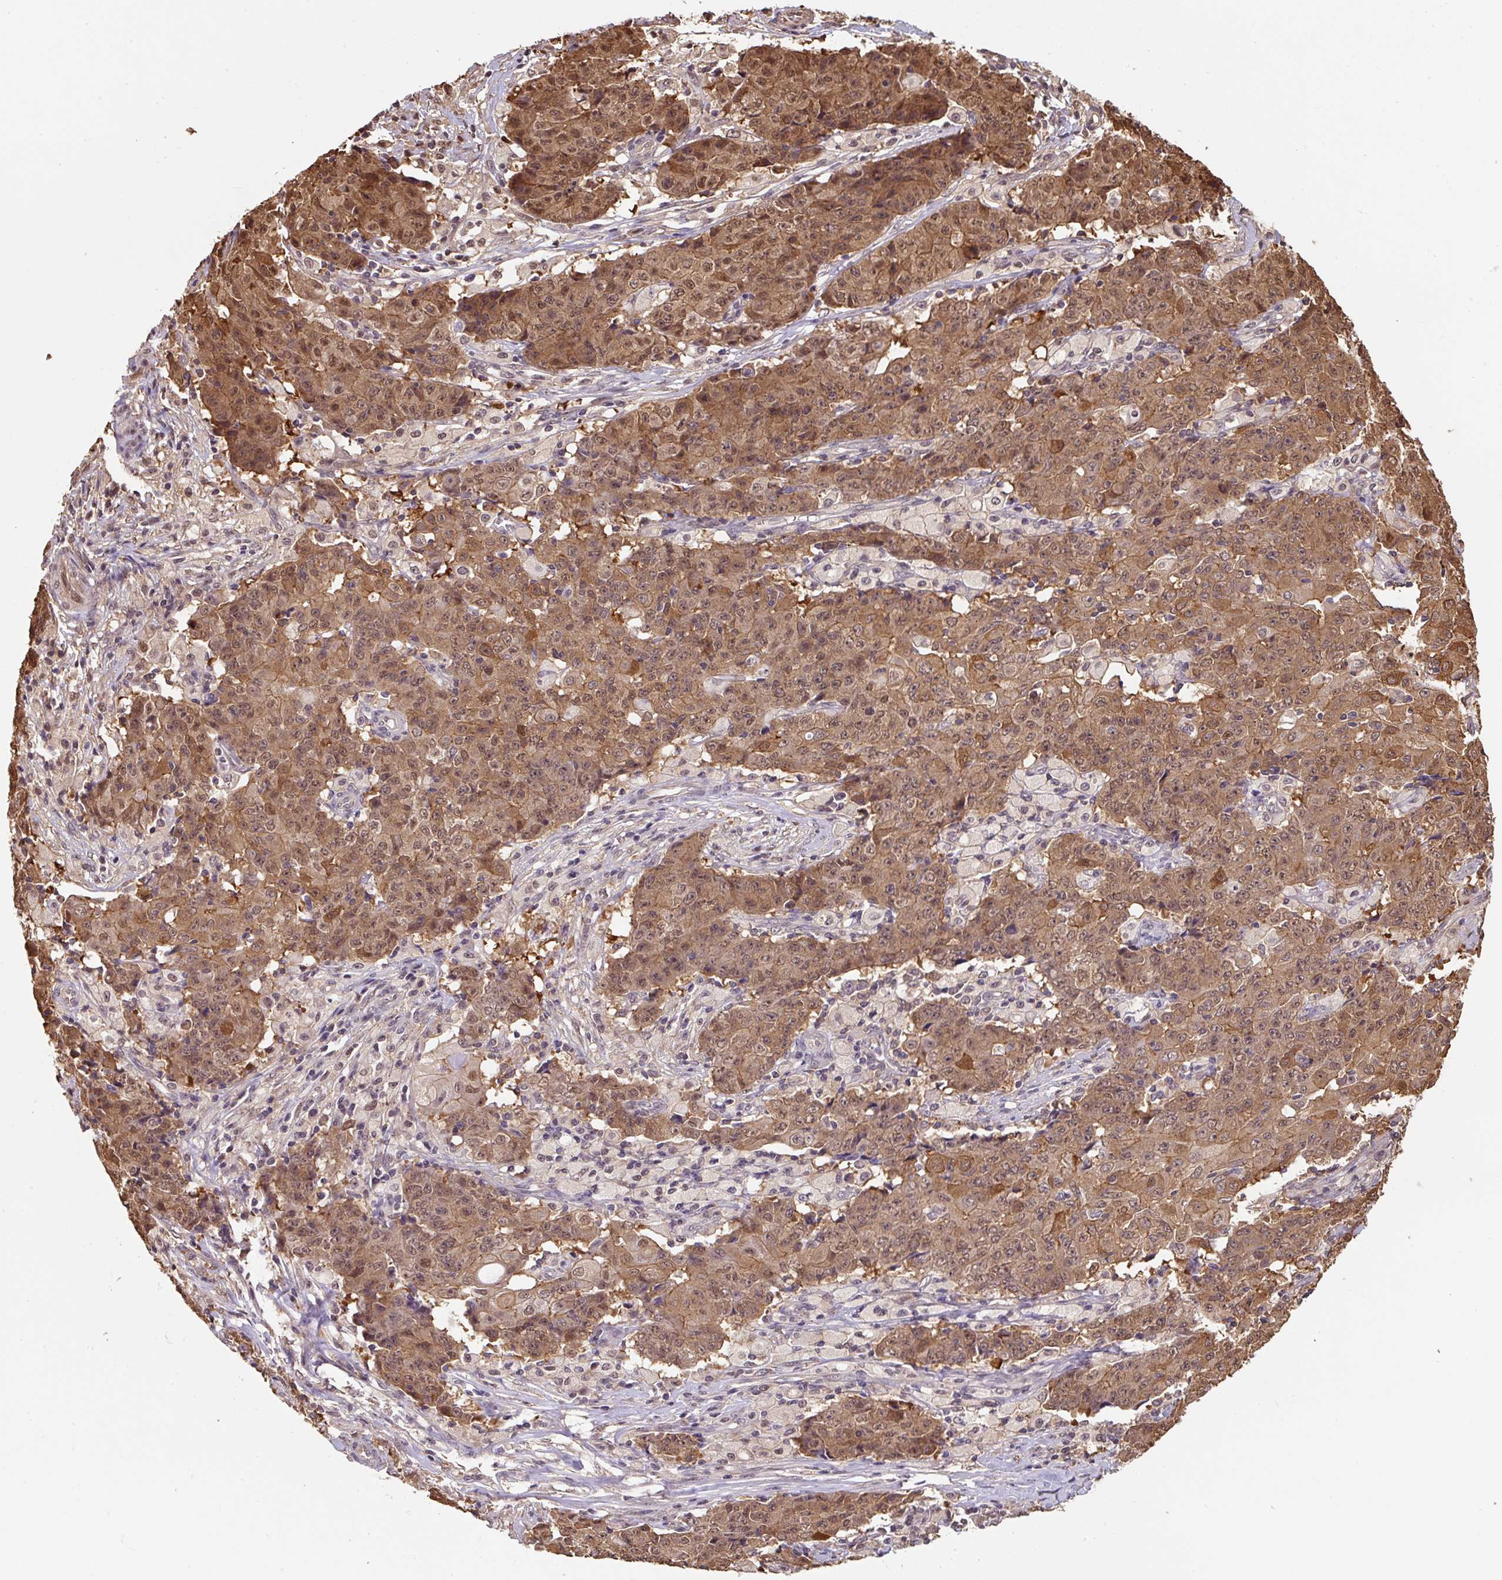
{"staining": {"intensity": "moderate", "quantity": ">75%", "location": "cytoplasmic/membranous,nuclear"}, "tissue": "ovarian cancer", "cell_type": "Tumor cells", "image_type": "cancer", "snomed": [{"axis": "morphology", "description": "Carcinoma, endometroid"}, {"axis": "topography", "description": "Ovary"}], "caption": "This is a micrograph of immunohistochemistry (IHC) staining of ovarian cancer, which shows moderate staining in the cytoplasmic/membranous and nuclear of tumor cells.", "gene": "ST13", "patient": {"sex": "female", "age": 42}}